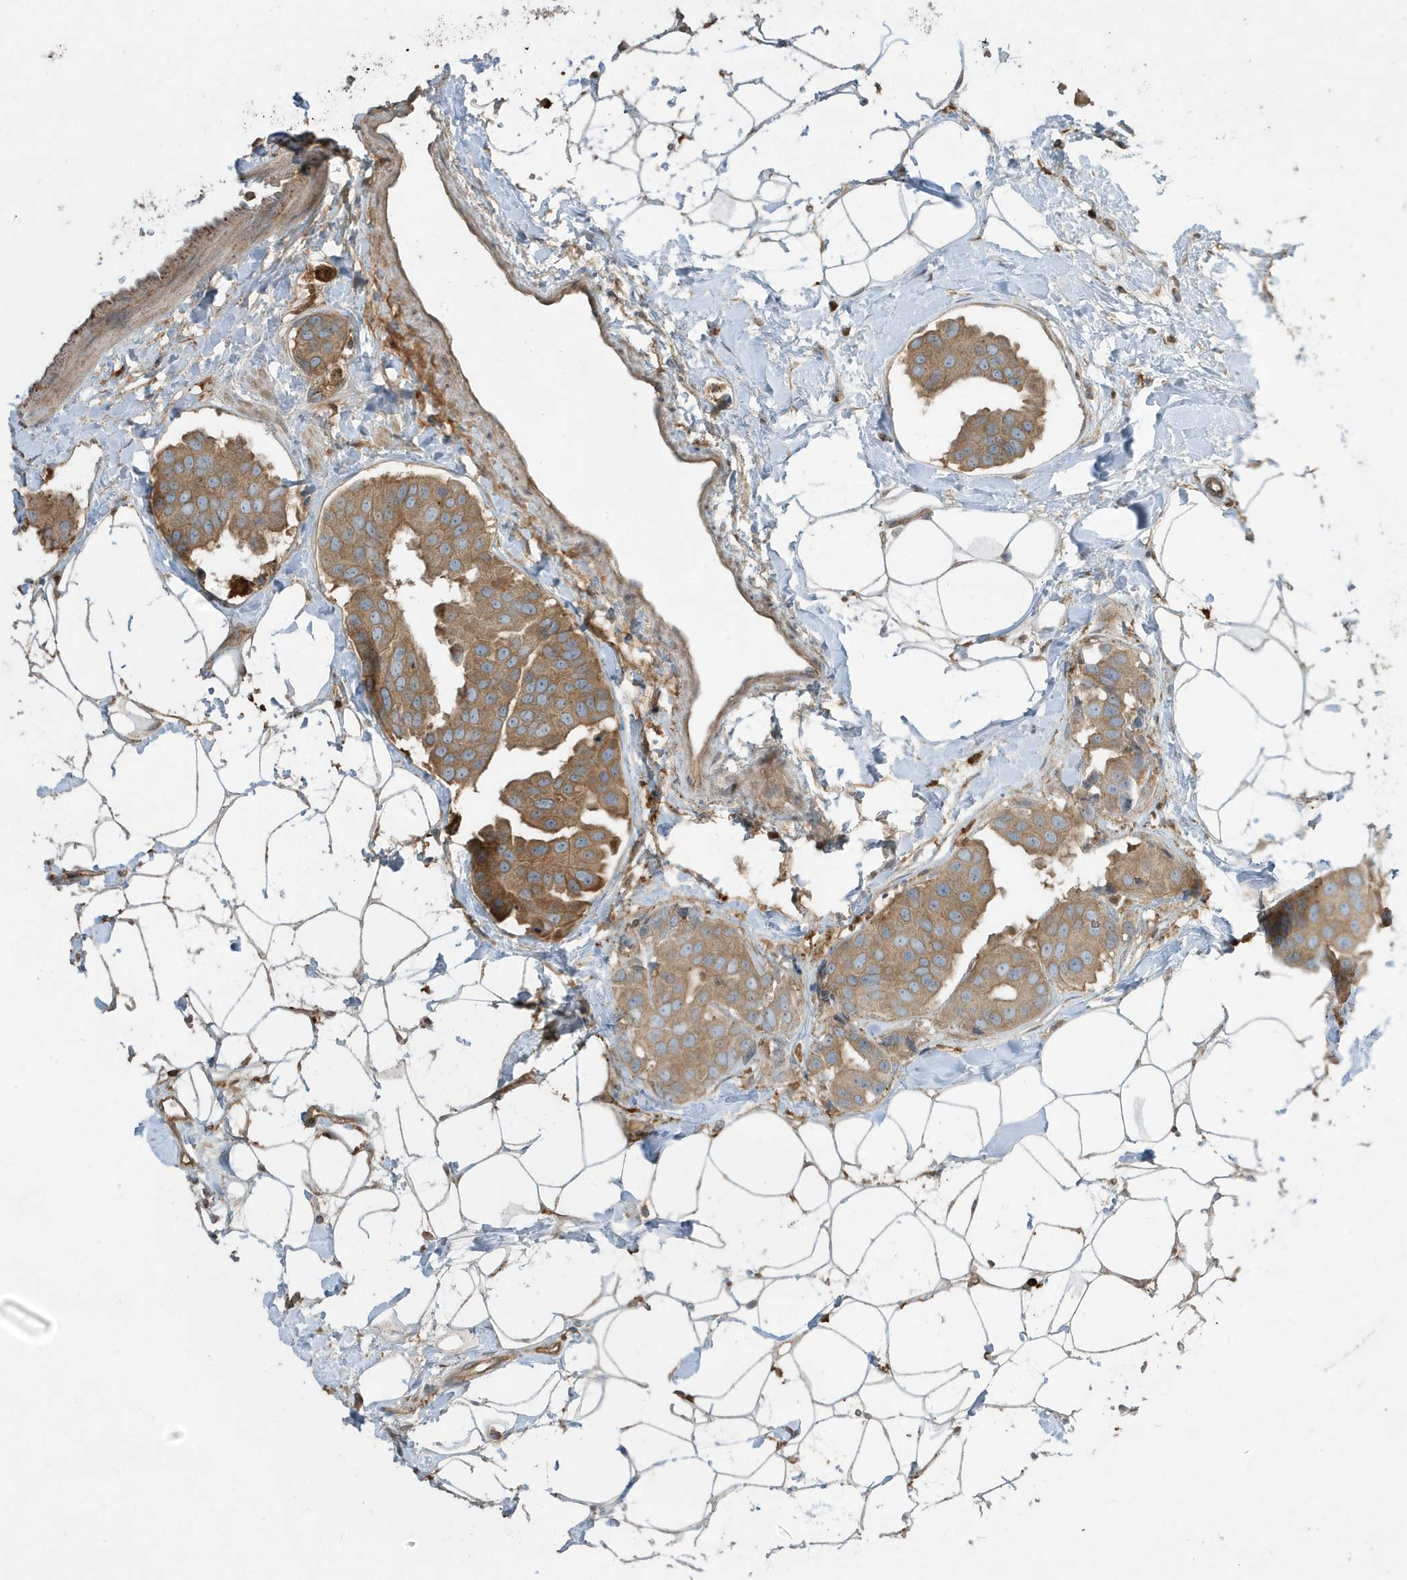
{"staining": {"intensity": "moderate", "quantity": ">75%", "location": "cytoplasmic/membranous"}, "tissue": "breast cancer", "cell_type": "Tumor cells", "image_type": "cancer", "snomed": [{"axis": "morphology", "description": "Normal tissue, NOS"}, {"axis": "morphology", "description": "Duct carcinoma"}, {"axis": "topography", "description": "Breast"}], "caption": "This photomicrograph reveals breast intraductal carcinoma stained with immunohistochemistry to label a protein in brown. The cytoplasmic/membranous of tumor cells show moderate positivity for the protein. Nuclei are counter-stained blue.", "gene": "ABTB1", "patient": {"sex": "female", "age": 39}}